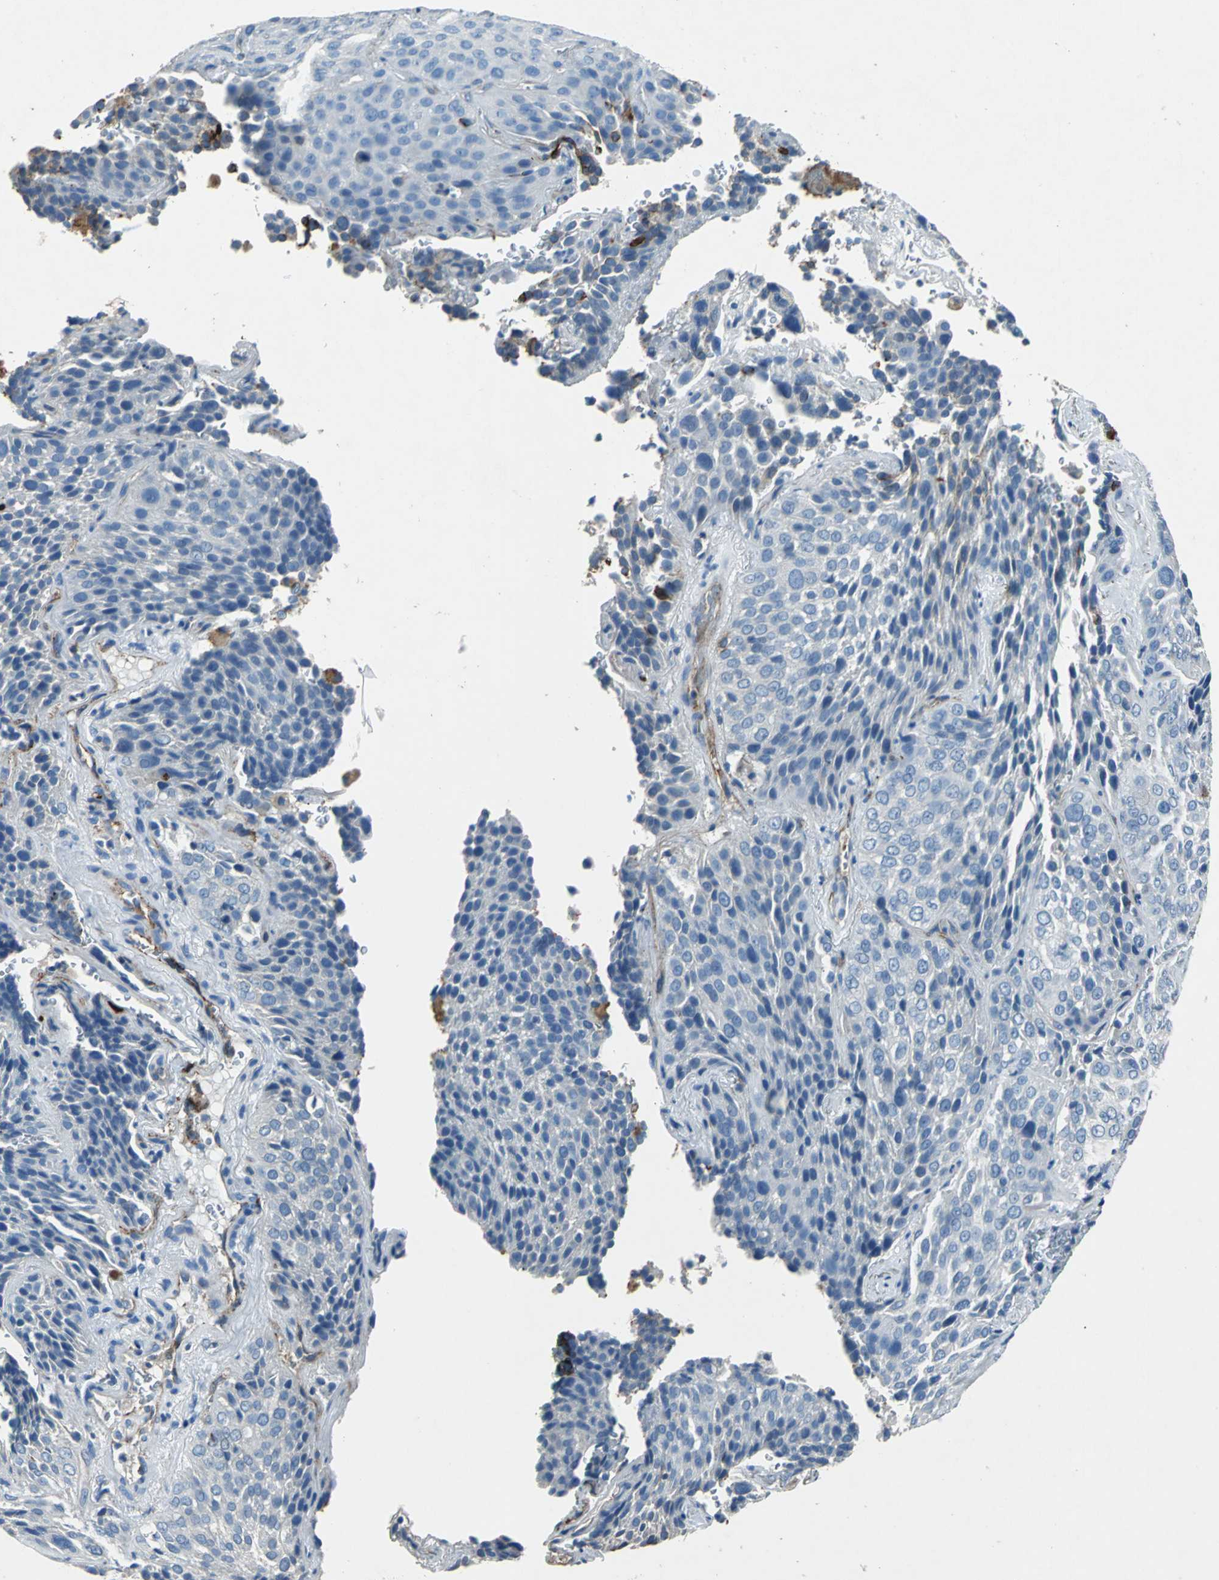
{"staining": {"intensity": "negative", "quantity": "none", "location": "none"}, "tissue": "lung cancer", "cell_type": "Tumor cells", "image_type": "cancer", "snomed": [{"axis": "morphology", "description": "Squamous cell carcinoma, NOS"}, {"axis": "topography", "description": "Lung"}], "caption": "High magnification brightfield microscopy of lung cancer stained with DAB (brown) and counterstained with hematoxylin (blue): tumor cells show no significant staining.", "gene": "RPS13", "patient": {"sex": "male", "age": 54}}